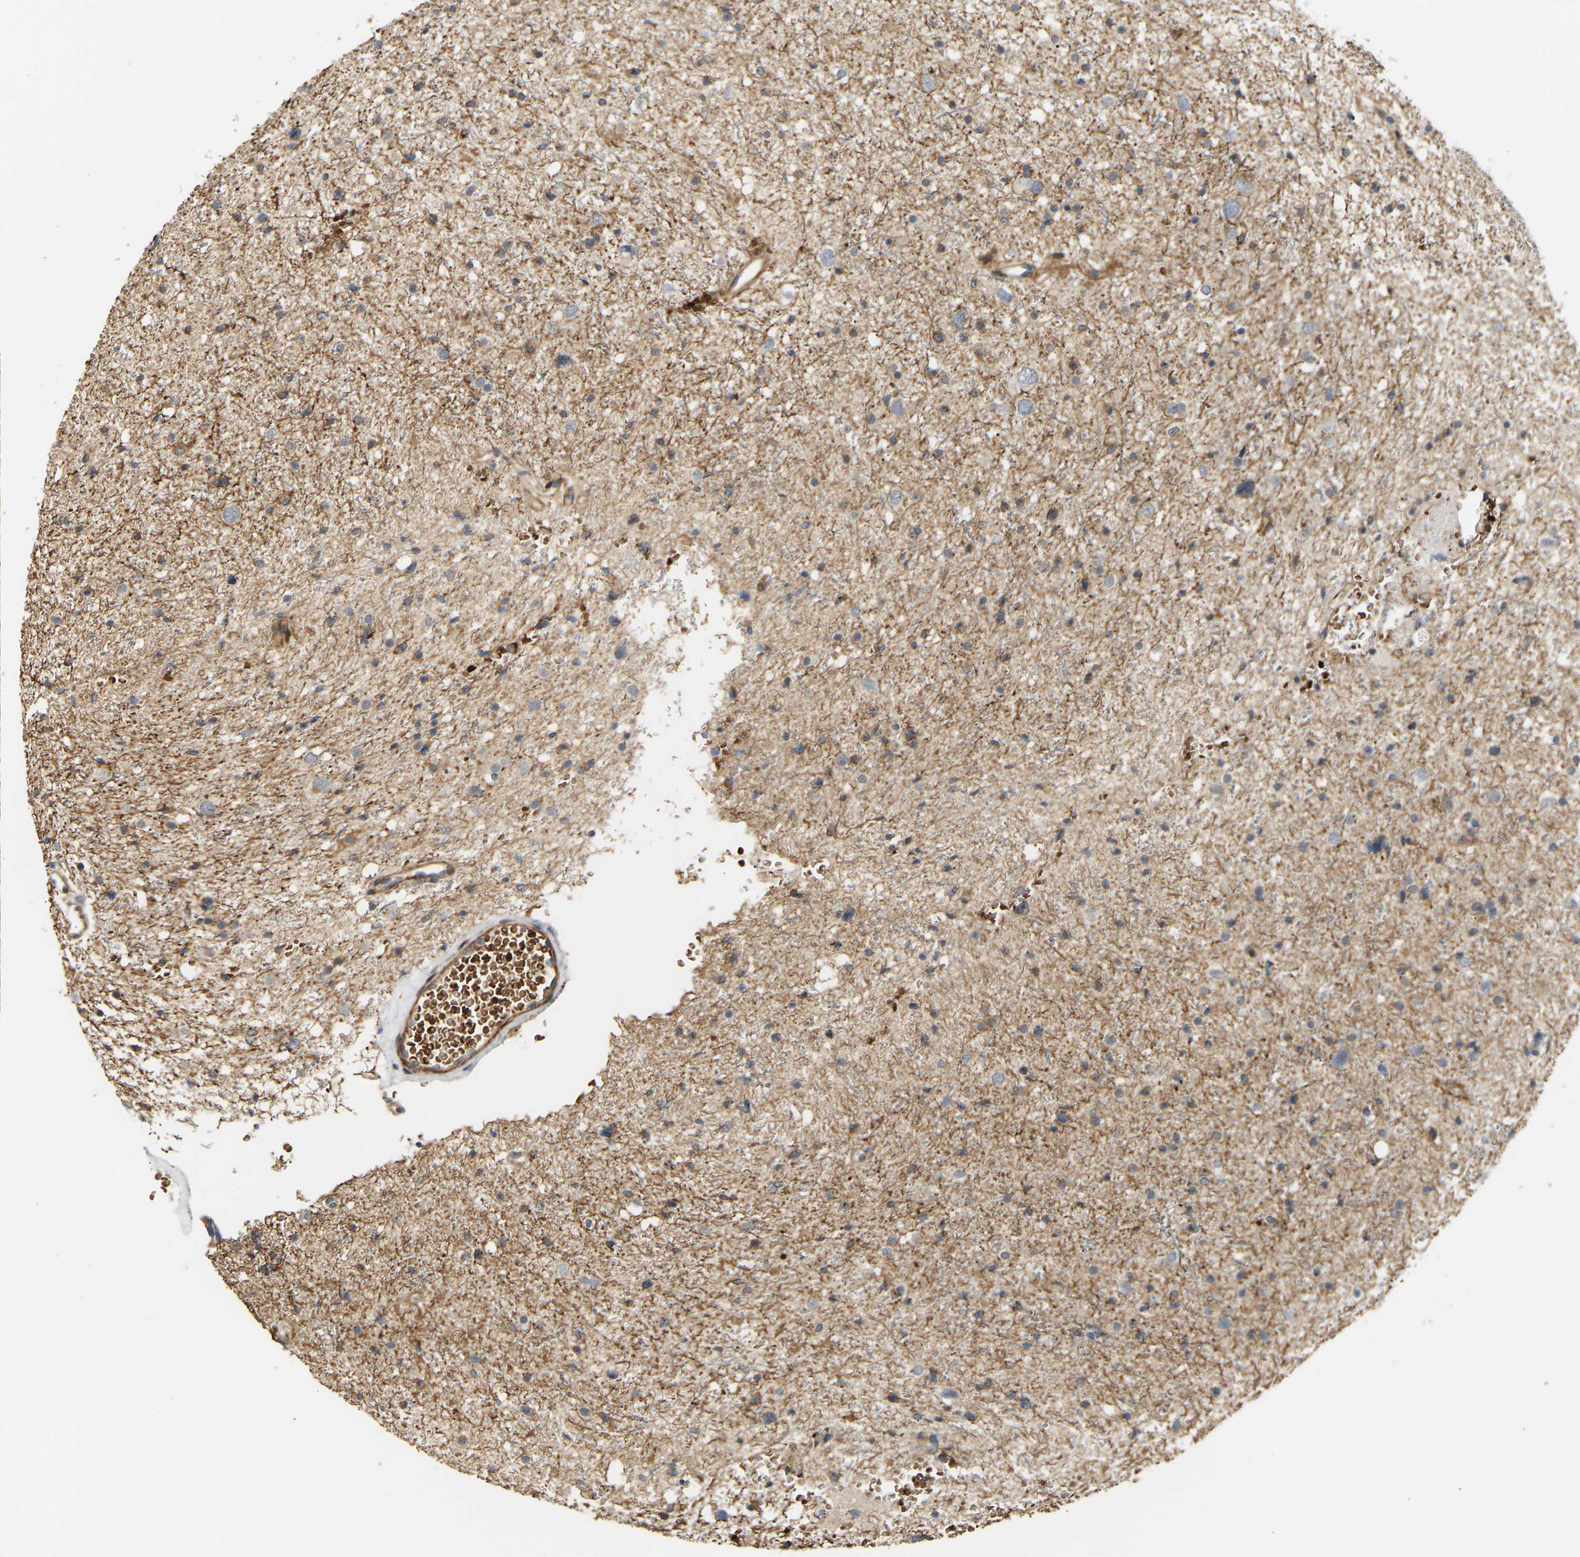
{"staining": {"intensity": "weak", "quantity": "25%-75%", "location": "cytoplasmic/membranous"}, "tissue": "glioma", "cell_type": "Tumor cells", "image_type": "cancer", "snomed": [{"axis": "morphology", "description": "Glioma, malignant, Low grade"}, {"axis": "topography", "description": "Brain"}], "caption": "Human glioma stained with a brown dye shows weak cytoplasmic/membranous positive staining in approximately 25%-75% of tumor cells.", "gene": "POGLUT2", "patient": {"sex": "female", "age": 37}}